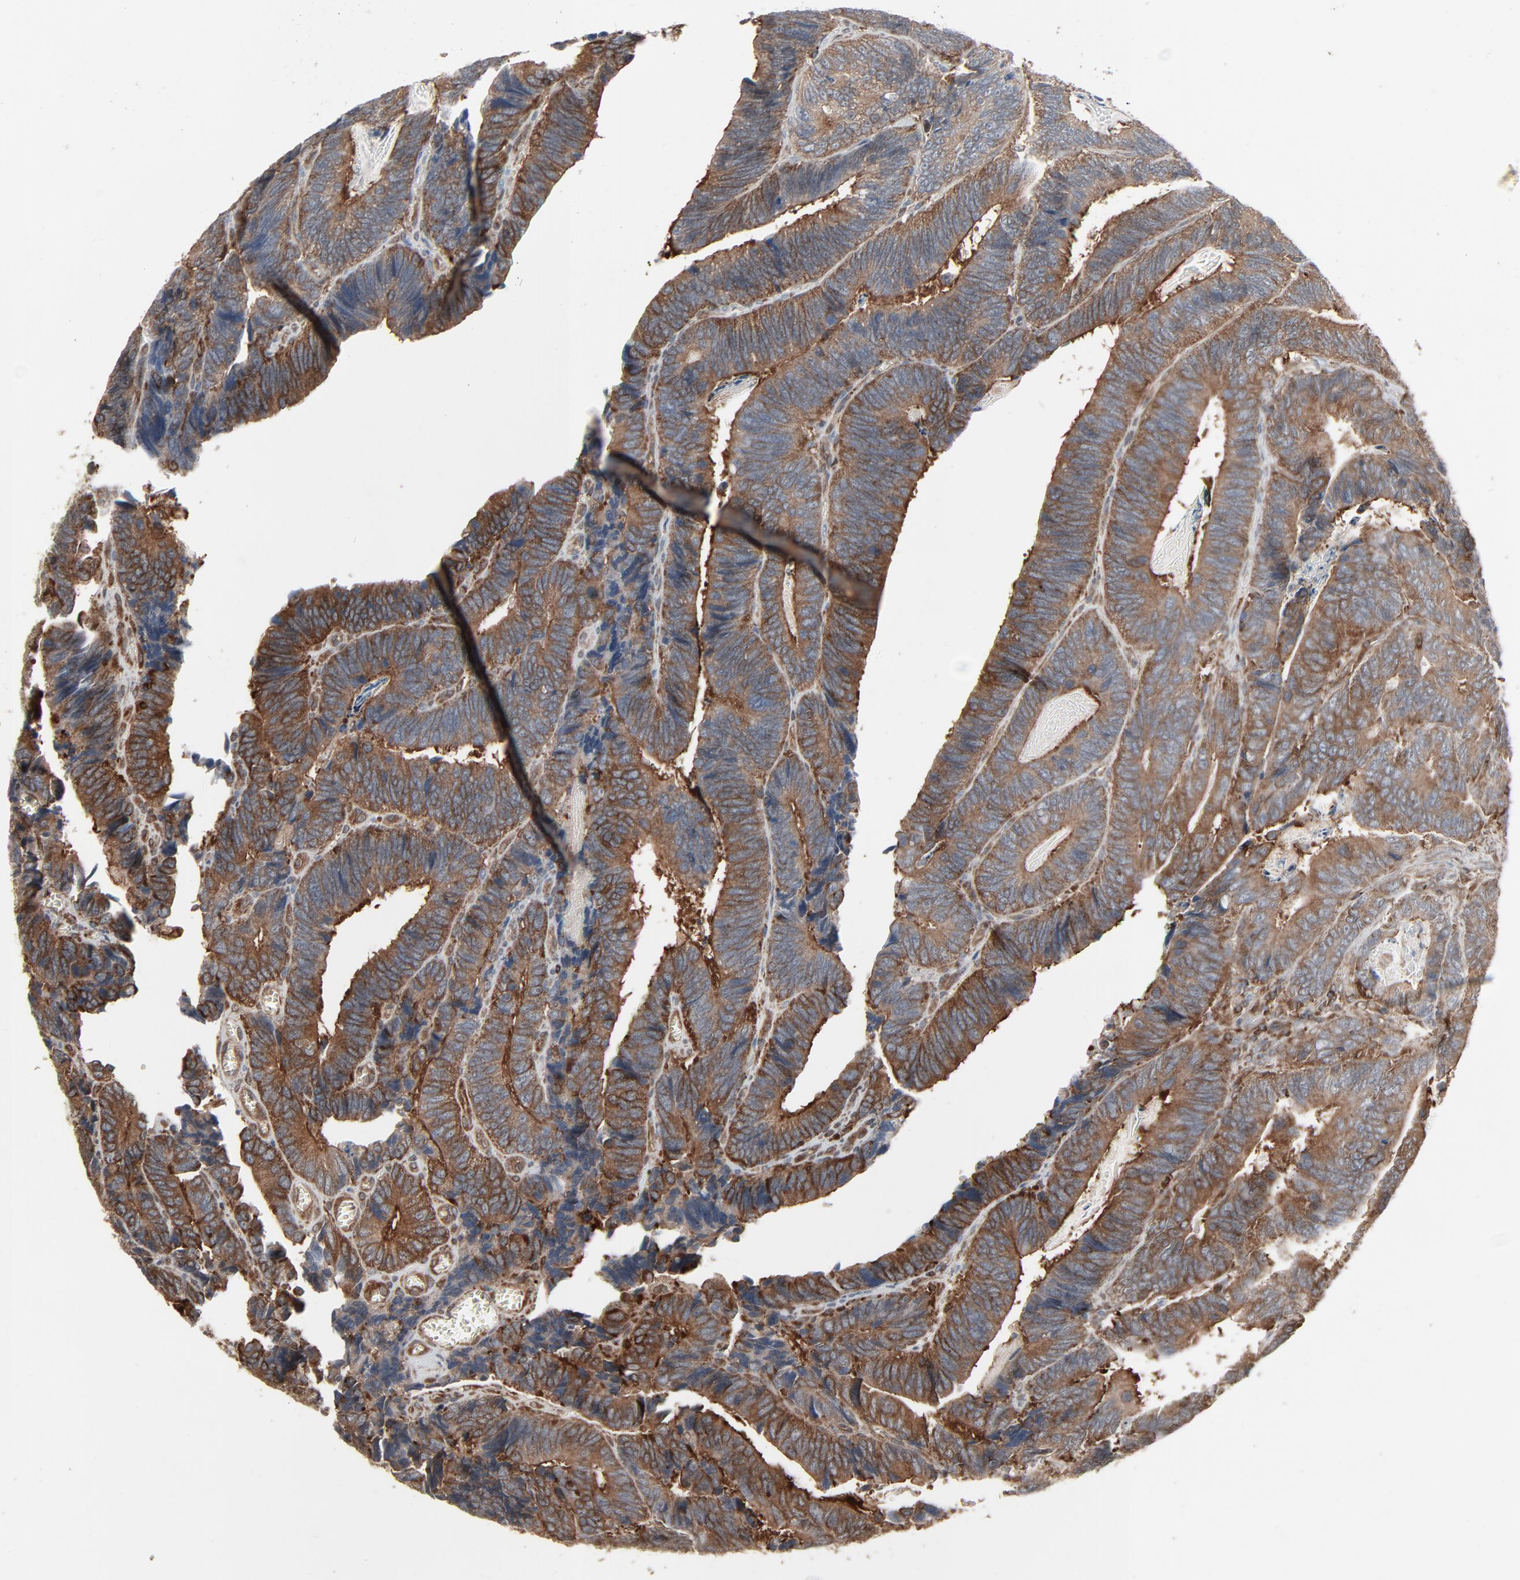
{"staining": {"intensity": "moderate", "quantity": ">75%", "location": "cytoplasmic/membranous"}, "tissue": "colorectal cancer", "cell_type": "Tumor cells", "image_type": "cancer", "snomed": [{"axis": "morphology", "description": "Adenocarcinoma, NOS"}, {"axis": "topography", "description": "Colon"}], "caption": "Colorectal cancer stained for a protein (brown) exhibits moderate cytoplasmic/membranous positive staining in approximately >75% of tumor cells.", "gene": "OPTN", "patient": {"sex": "male", "age": 72}}